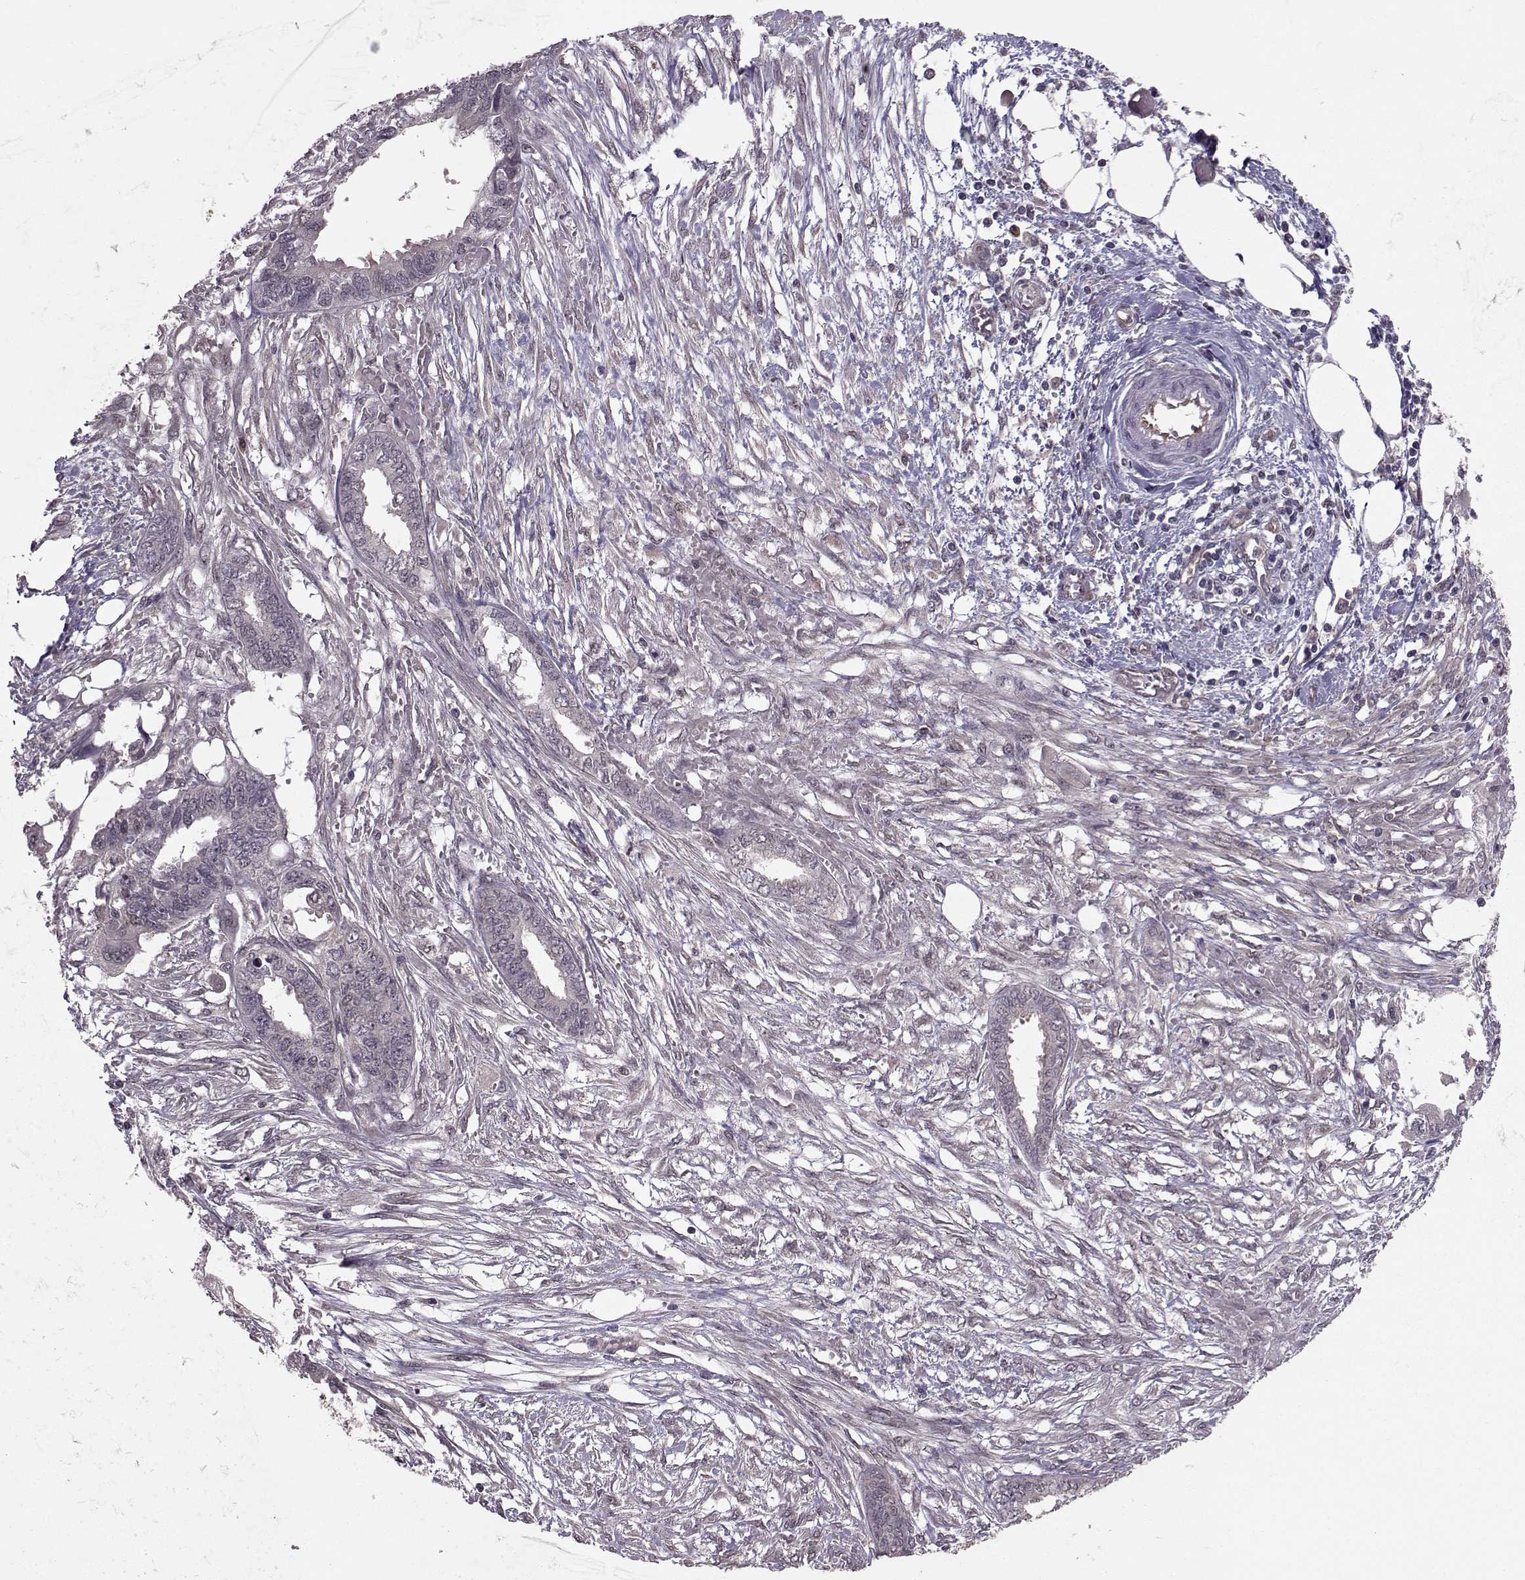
{"staining": {"intensity": "negative", "quantity": "none", "location": "none"}, "tissue": "endometrial cancer", "cell_type": "Tumor cells", "image_type": "cancer", "snomed": [{"axis": "morphology", "description": "Adenocarcinoma, NOS"}, {"axis": "morphology", "description": "Adenocarcinoma, metastatic, NOS"}, {"axis": "topography", "description": "Adipose tissue"}, {"axis": "topography", "description": "Endometrium"}], "caption": "Immunohistochemistry histopathology image of neoplastic tissue: endometrial cancer stained with DAB displays no significant protein positivity in tumor cells.", "gene": "PPP2R2A", "patient": {"sex": "female", "age": 67}}